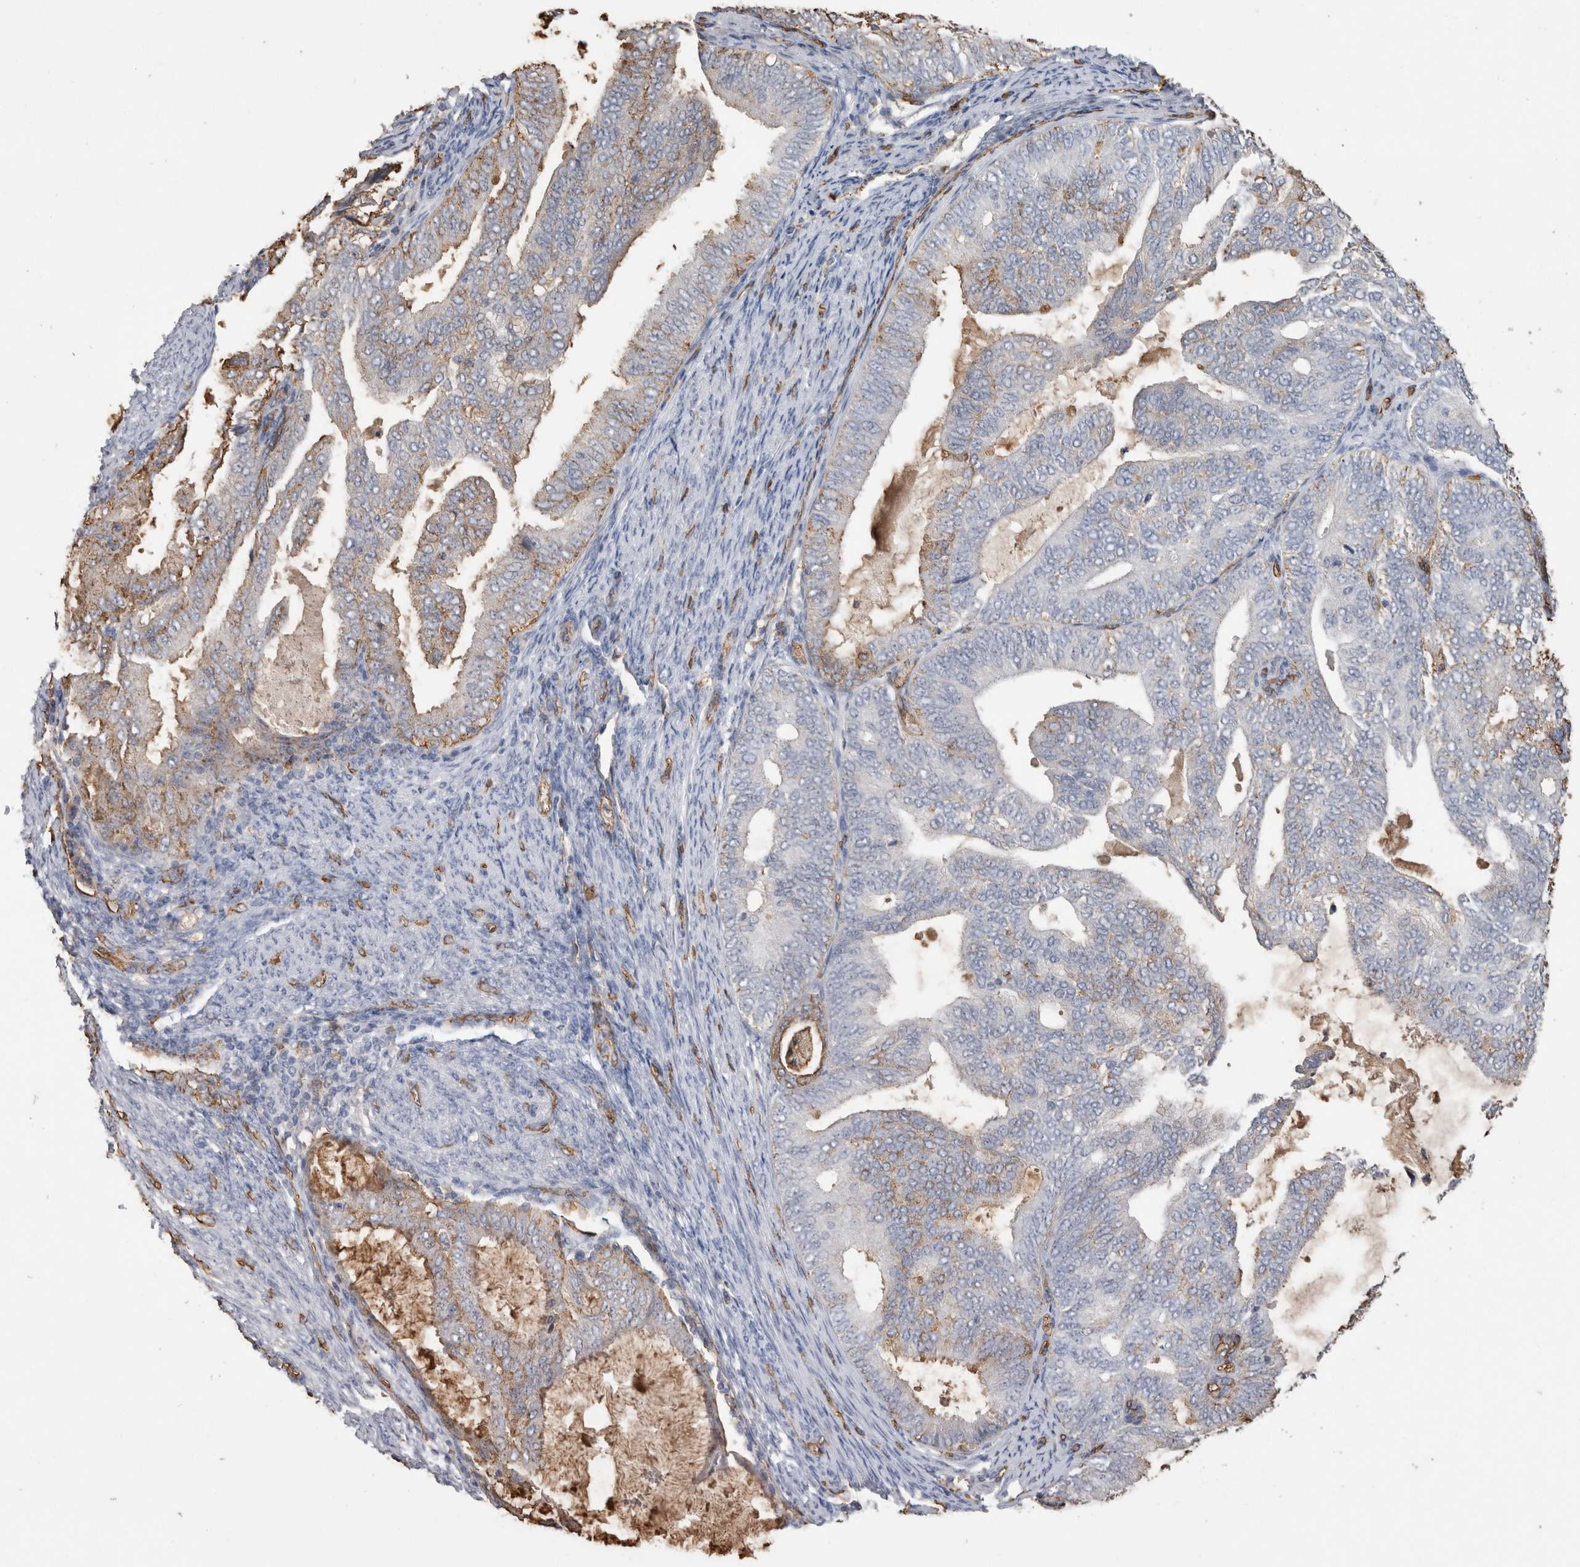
{"staining": {"intensity": "moderate", "quantity": "<25%", "location": "cytoplasmic/membranous"}, "tissue": "endometrial cancer", "cell_type": "Tumor cells", "image_type": "cancer", "snomed": [{"axis": "morphology", "description": "Adenocarcinoma, NOS"}, {"axis": "topography", "description": "Endometrium"}], "caption": "IHC histopathology image of neoplastic tissue: human endometrial adenocarcinoma stained using immunohistochemistry (IHC) displays low levels of moderate protein expression localized specifically in the cytoplasmic/membranous of tumor cells, appearing as a cytoplasmic/membranous brown color.", "gene": "IL17RC", "patient": {"sex": "female", "age": 58}}